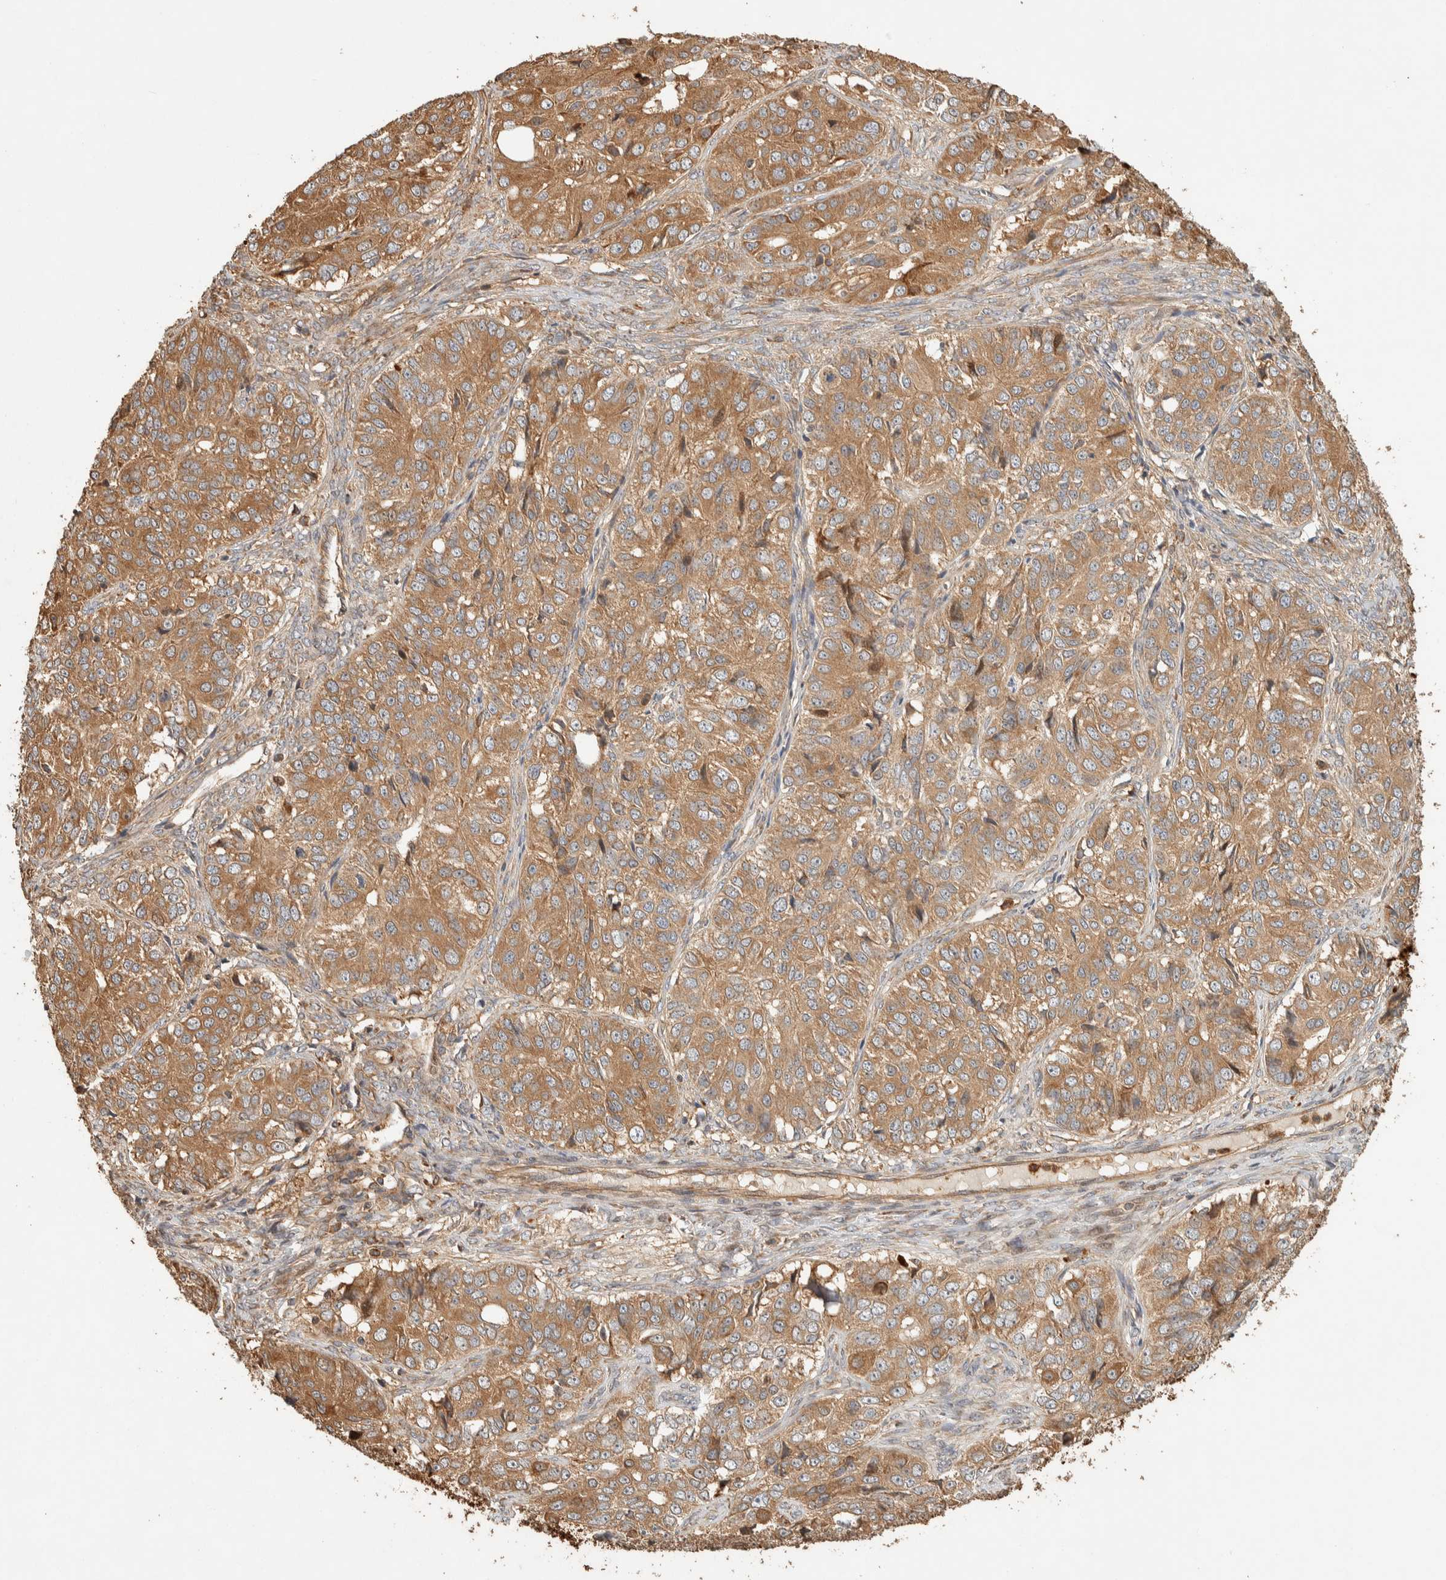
{"staining": {"intensity": "moderate", "quantity": ">75%", "location": "cytoplasmic/membranous"}, "tissue": "ovarian cancer", "cell_type": "Tumor cells", "image_type": "cancer", "snomed": [{"axis": "morphology", "description": "Carcinoma, endometroid"}, {"axis": "topography", "description": "Ovary"}], "caption": "Brown immunohistochemical staining in endometroid carcinoma (ovarian) shows moderate cytoplasmic/membranous expression in approximately >75% of tumor cells.", "gene": "EXOC7", "patient": {"sex": "female", "age": 51}}